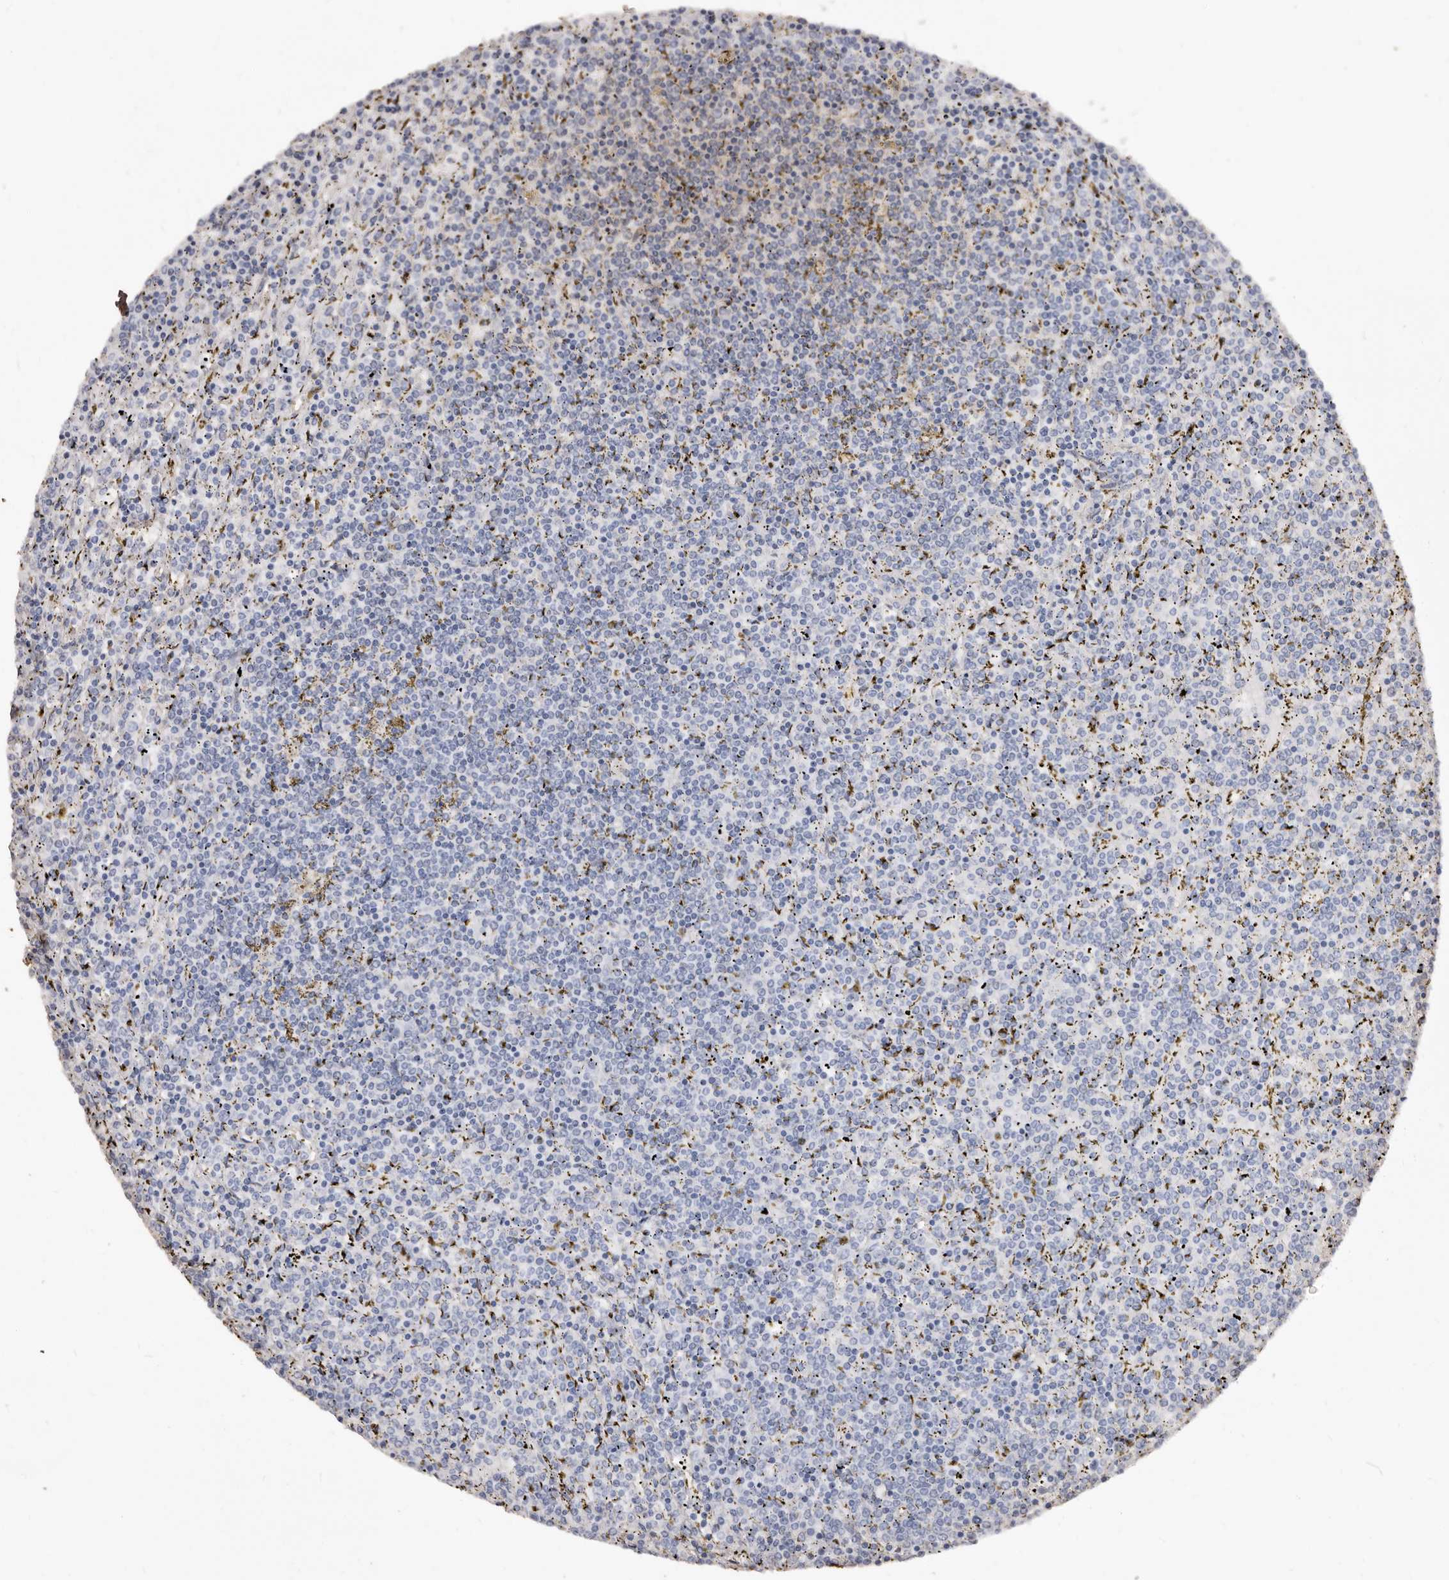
{"staining": {"intensity": "weak", "quantity": "<25%", "location": "cytoplasmic/membranous"}, "tissue": "lymphoma", "cell_type": "Tumor cells", "image_type": "cancer", "snomed": [{"axis": "morphology", "description": "Malignant lymphoma, non-Hodgkin's type, Low grade"}, {"axis": "topography", "description": "Spleen"}], "caption": "This photomicrograph is of lymphoma stained with IHC to label a protein in brown with the nuclei are counter-stained blue. There is no positivity in tumor cells.", "gene": "COQ8B", "patient": {"sex": "female", "age": 19}}